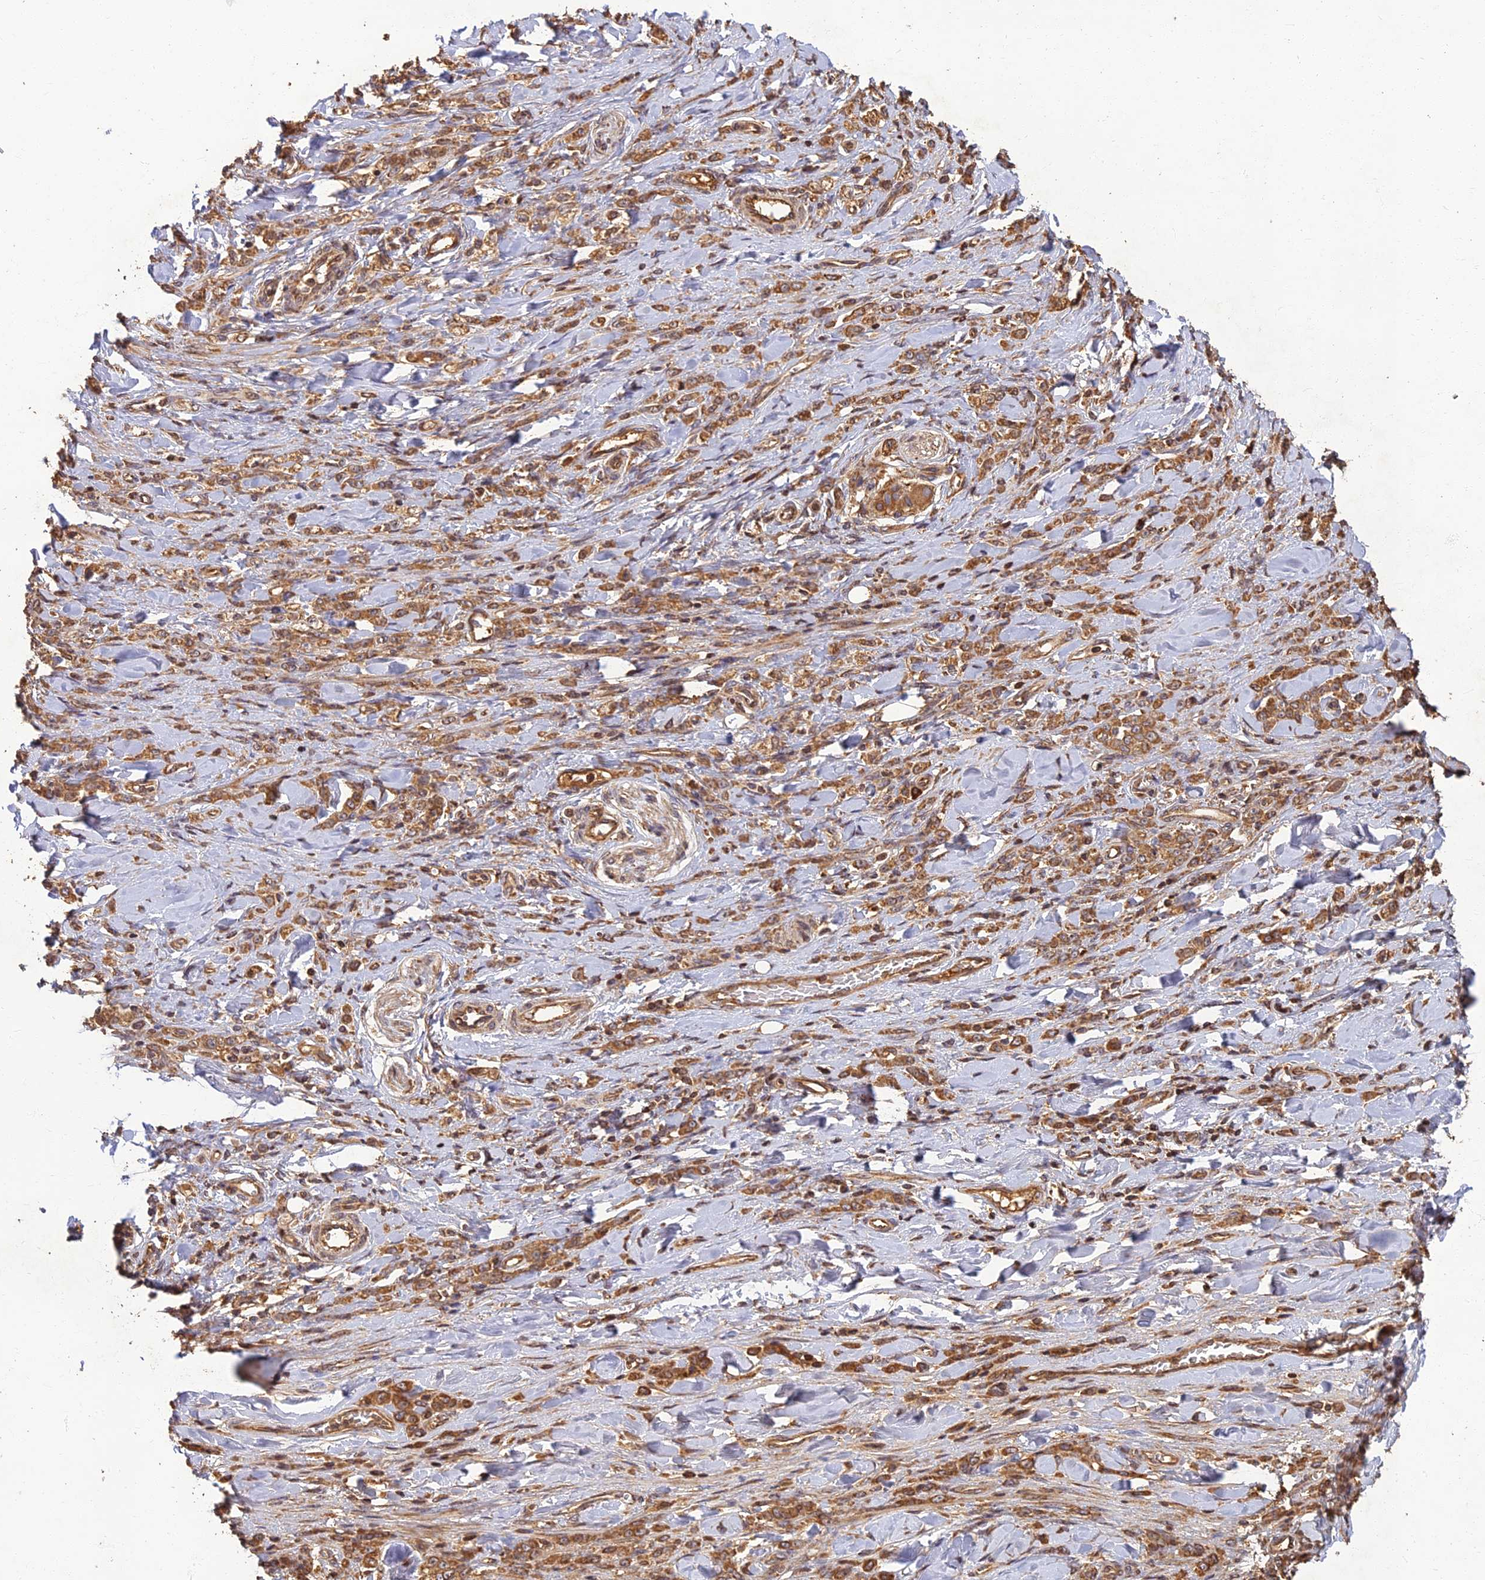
{"staining": {"intensity": "moderate", "quantity": ">75%", "location": "cytoplasmic/membranous"}, "tissue": "stomach cancer", "cell_type": "Tumor cells", "image_type": "cancer", "snomed": [{"axis": "morphology", "description": "Normal tissue, NOS"}, {"axis": "morphology", "description": "Adenocarcinoma, NOS"}, {"axis": "topography", "description": "Stomach"}], "caption": "This histopathology image exhibits IHC staining of human stomach cancer (adenocarcinoma), with medium moderate cytoplasmic/membranous positivity in about >75% of tumor cells.", "gene": "CORO1C", "patient": {"sex": "male", "age": 82}}